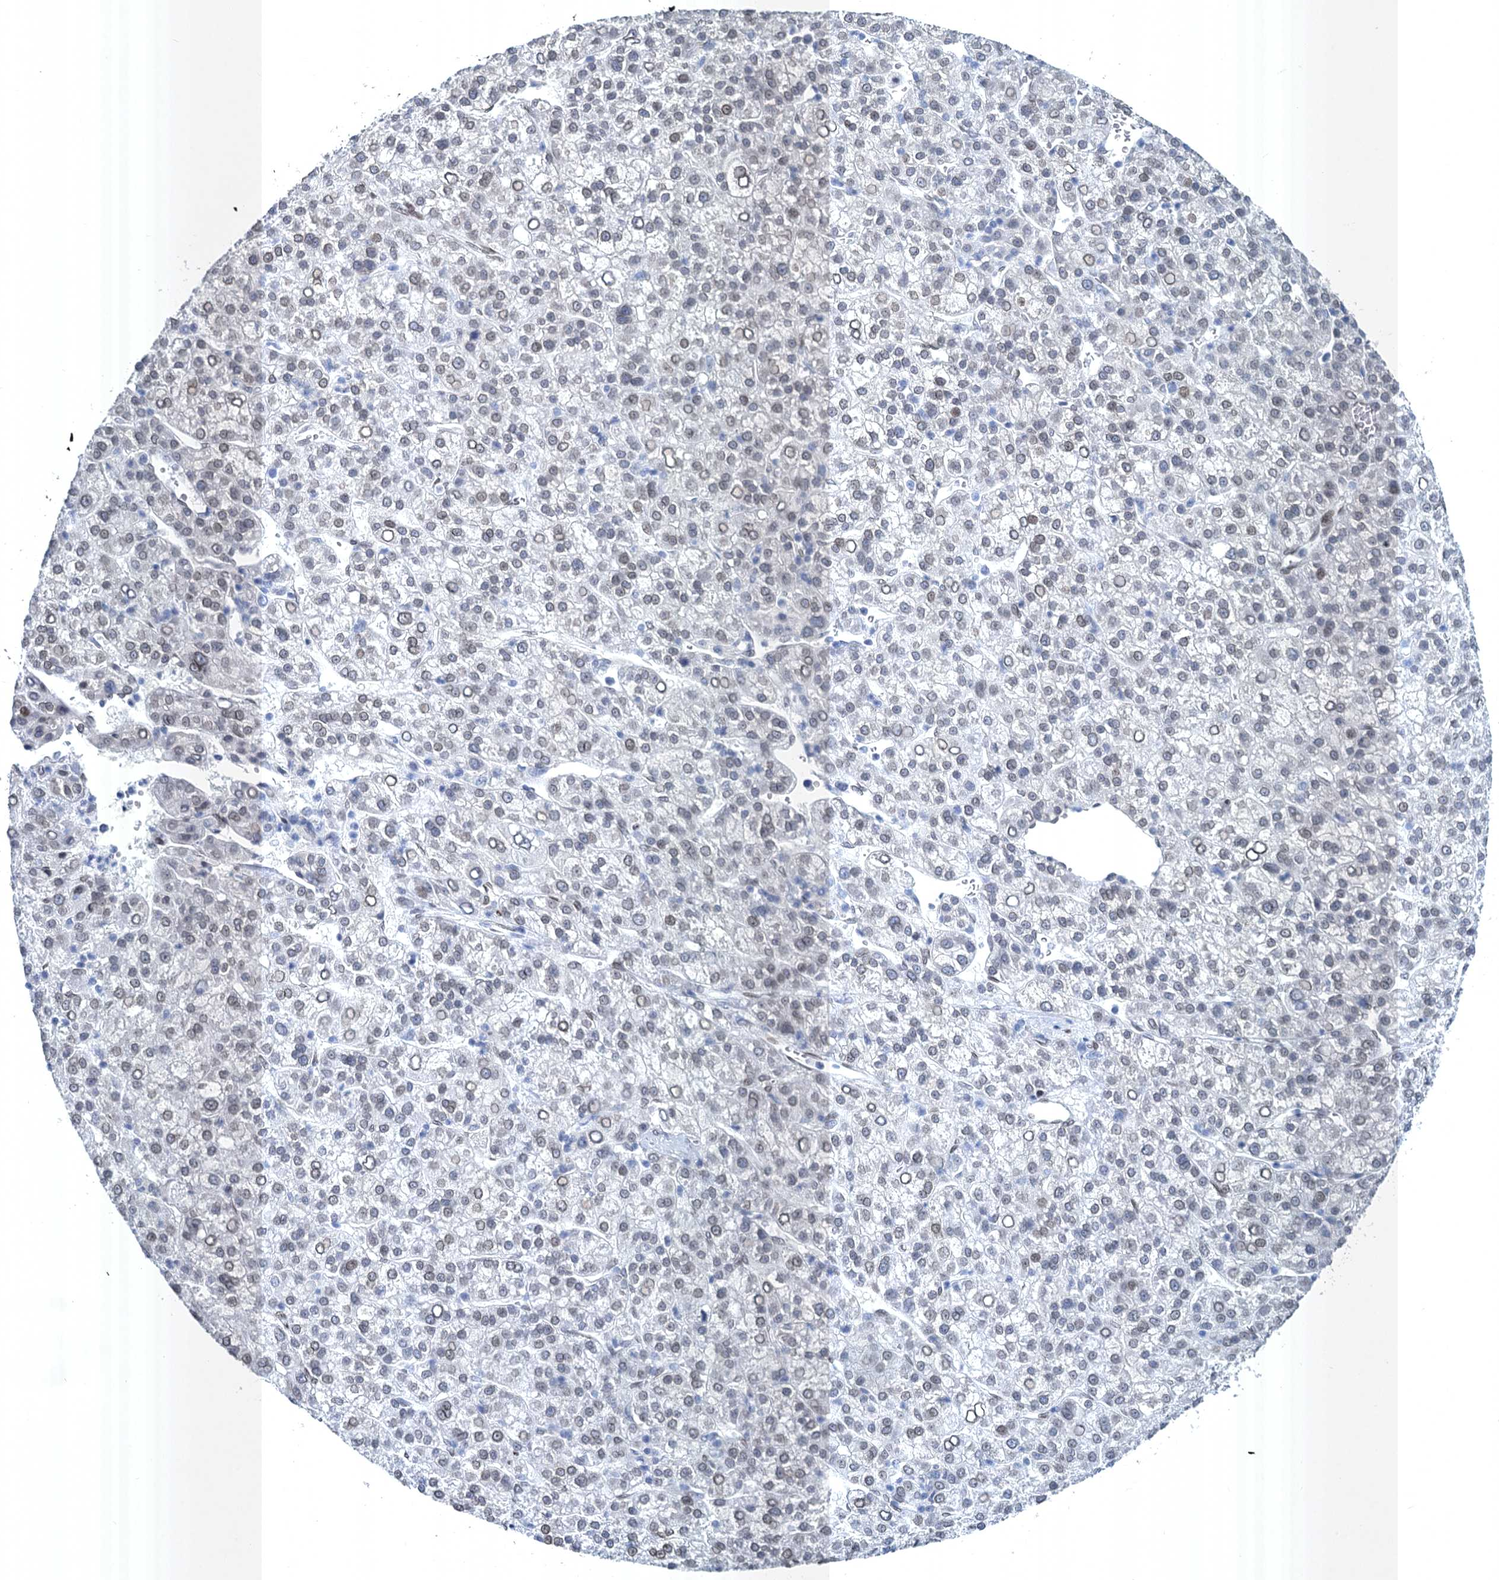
{"staining": {"intensity": "weak", "quantity": "25%-75%", "location": "cytoplasmic/membranous,nuclear"}, "tissue": "liver cancer", "cell_type": "Tumor cells", "image_type": "cancer", "snomed": [{"axis": "morphology", "description": "Carcinoma, Hepatocellular, NOS"}, {"axis": "topography", "description": "Liver"}], "caption": "Tumor cells reveal low levels of weak cytoplasmic/membranous and nuclear positivity in about 25%-75% of cells in liver cancer (hepatocellular carcinoma). The protein of interest is shown in brown color, while the nuclei are stained blue.", "gene": "PRSS35", "patient": {"sex": "female", "age": 58}}